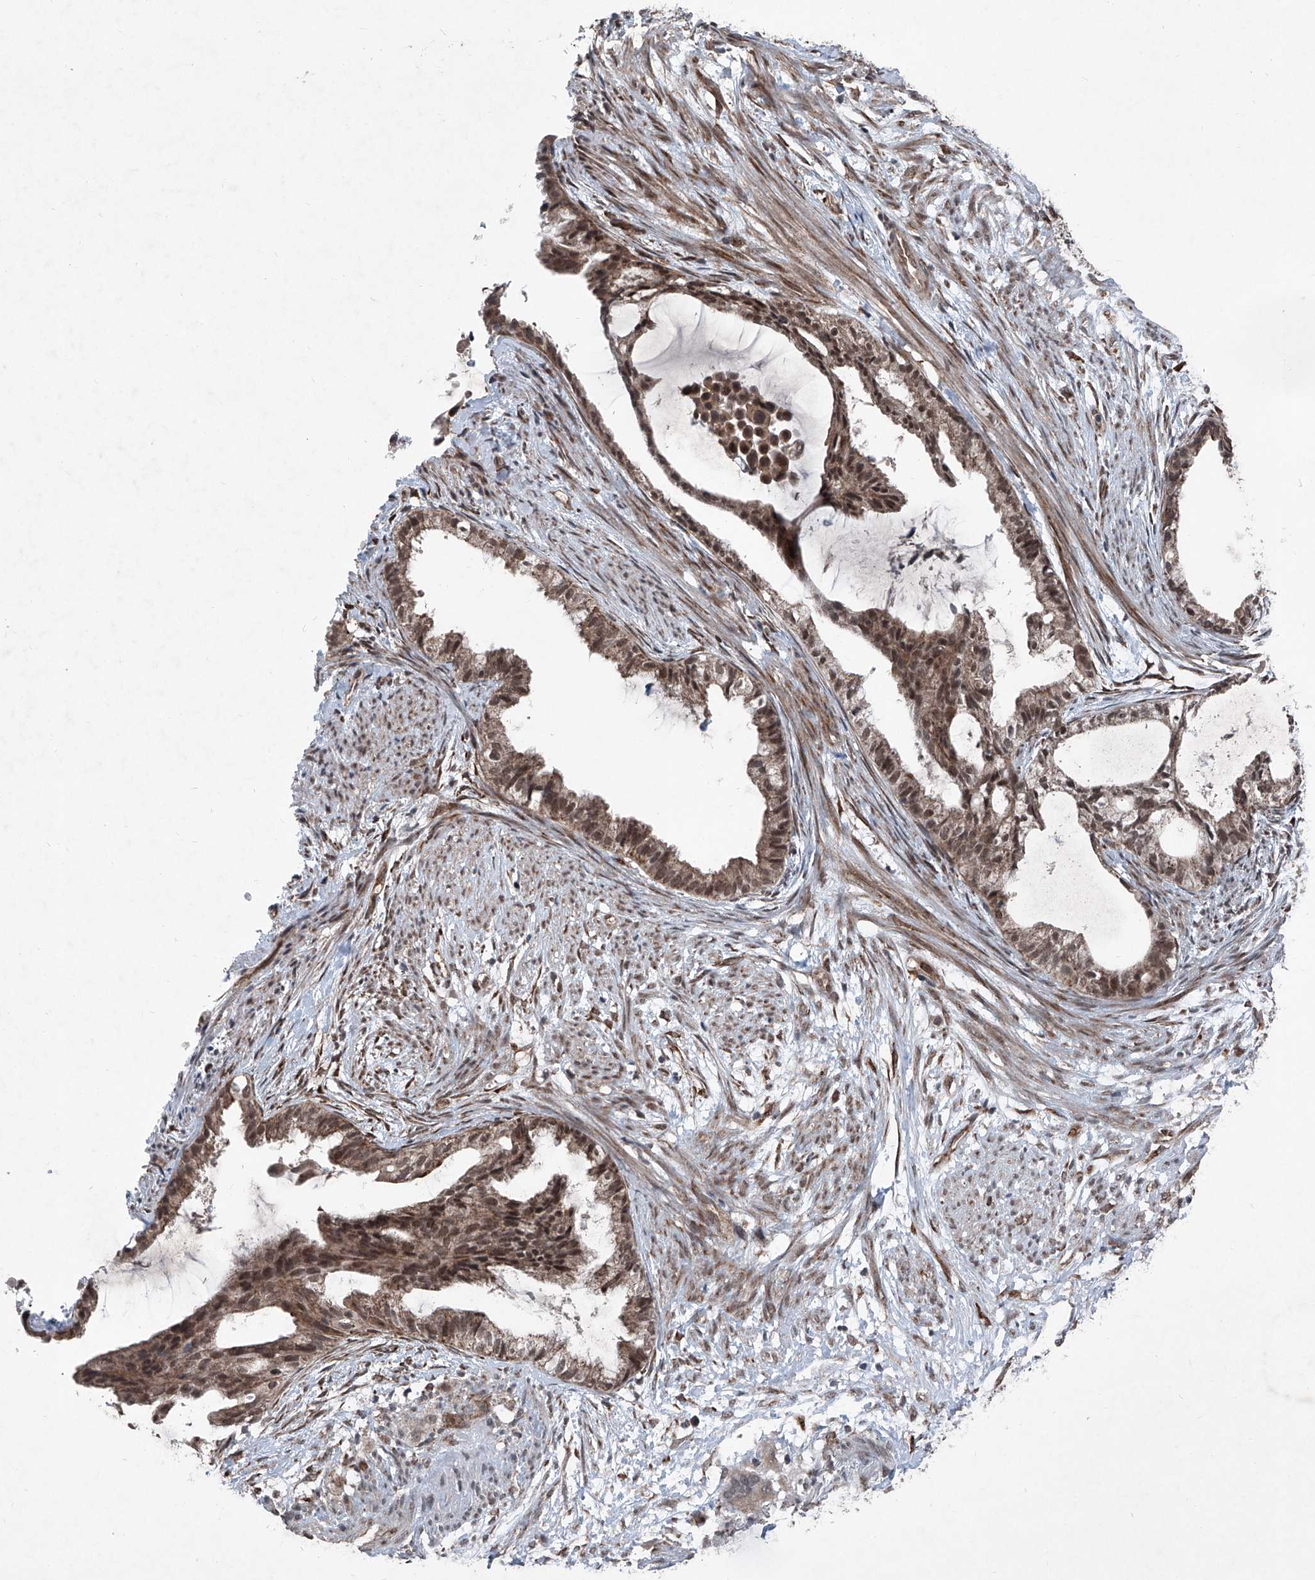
{"staining": {"intensity": "moderate", "quantity": ">75%", "location": "cytoplasmic/membranous,nuclear"}, "tissue": "cervical cancer", "cell_type": "Tumor cells", "image_type": "cancer", "snomed": [{"axis": "morphology", "description": "Normal tissue, NOS"}, {"axis": "morphology", "description": "Adenocarcinoma, NOS"}, {"axis": "topography", "description": "Cervix"}, {"axis": "topography", "description": "Endometrium"}], "caption": "This is a histology image of immunohistochemistry (IHC) staining of cervical cancer (adenocarcinoma), which shows moderate positivity in the cytoplasmic/membranous and nuclear of tumor cells.", "gene": "COA7", "patient": {"sex": "female", "age": 86}}